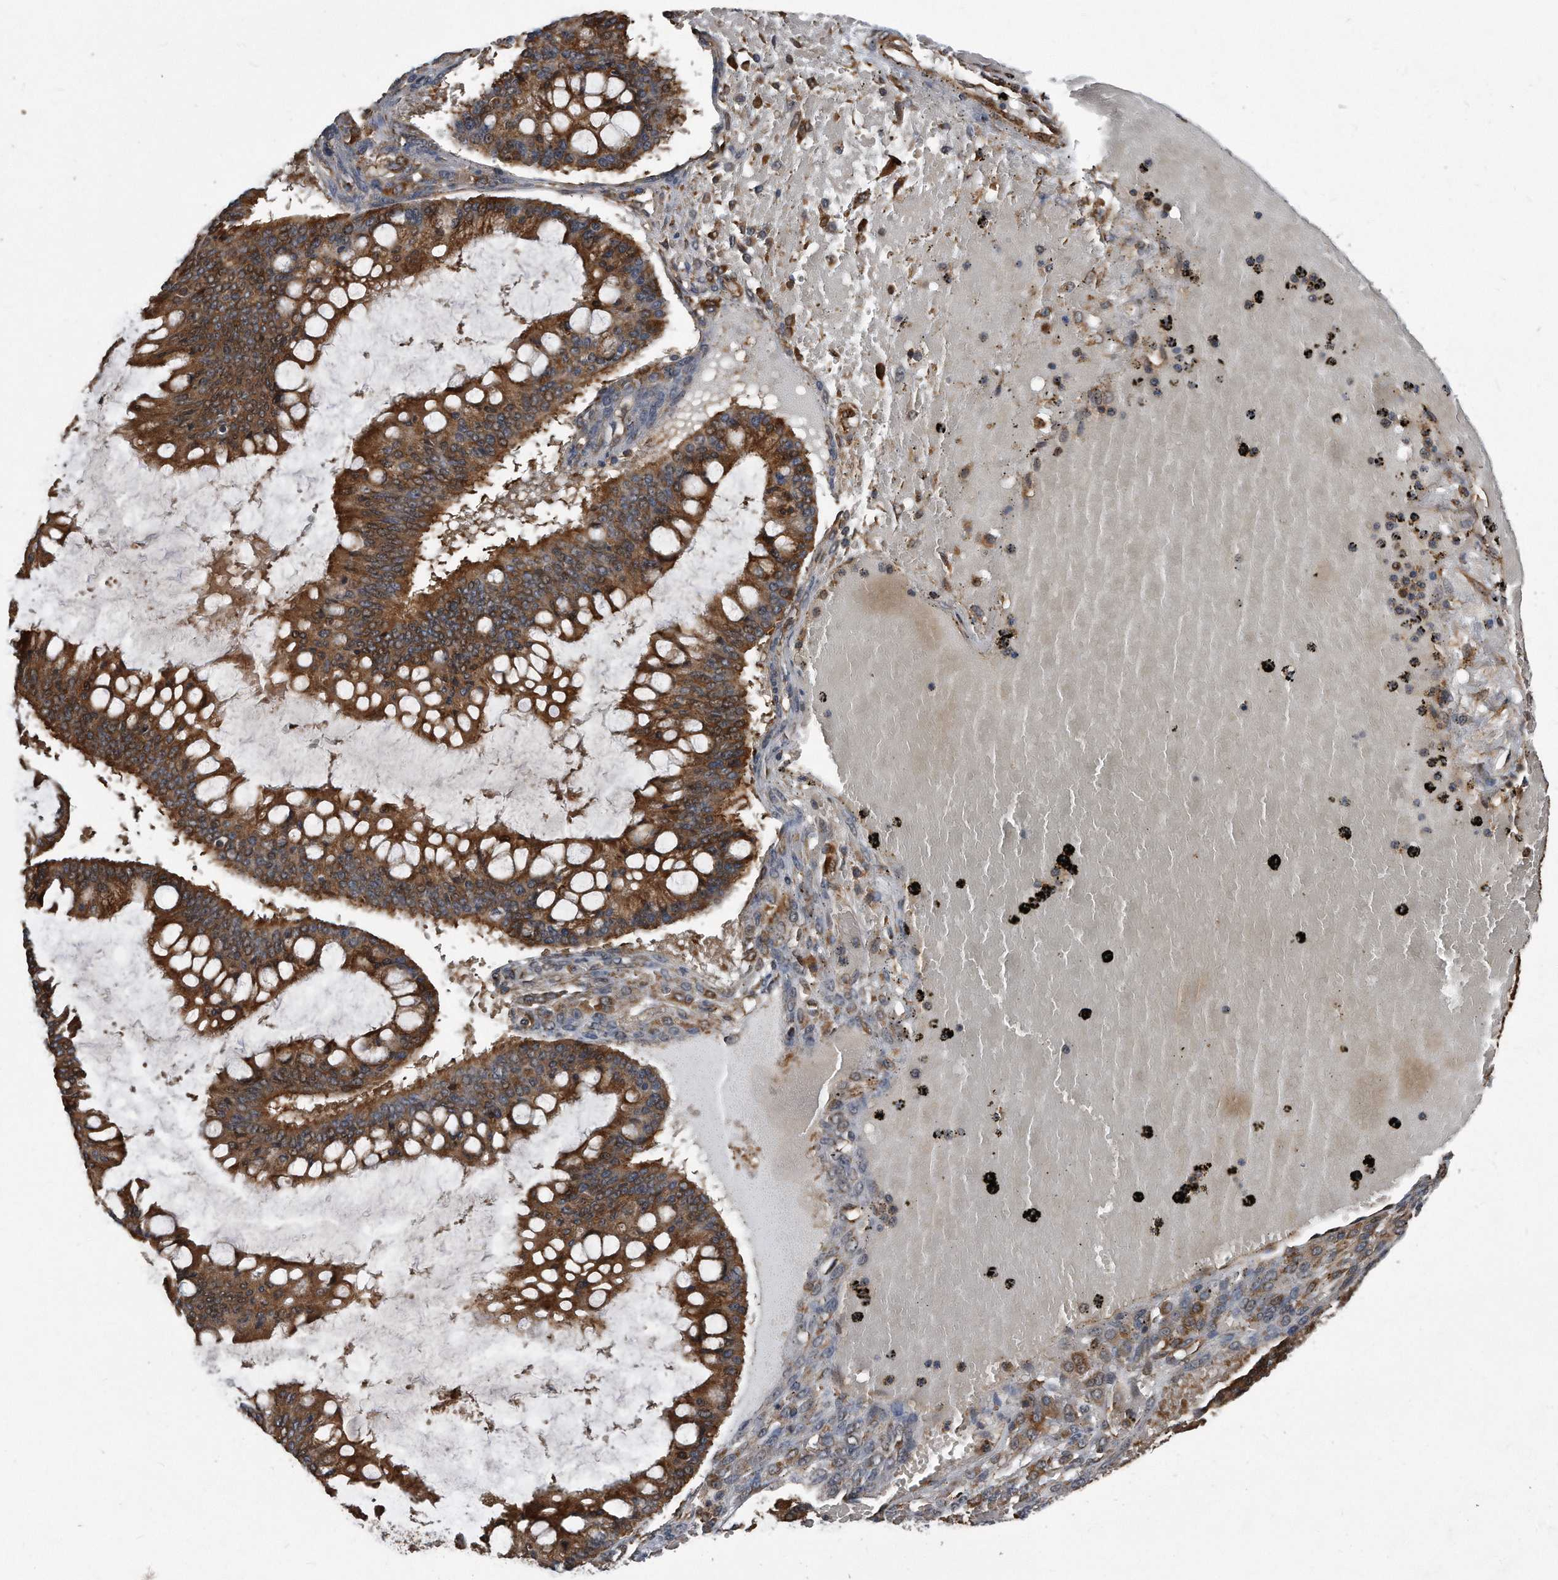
{"staining": {"intensity": "strong", "quantity": ">75%", "location": "cytoplasmic/membranous"}, "tissue": "ovarian cancer", "cell_type": "Tumor cells", "image_type": "cancer", "snomed": [{"axis": "morphology", "description": "Cystadenocarcinoma, mucinous, NOS"}, {"axis": "topography", "description": "Ovary"}], "caption": "DAB immunohistochemical staining of ovarian cancer displays strong cytoplasmic/membranous protein staining in about >75% of tumor cells.", "gene": "FAM136A", "patient": {"sex": "female", "age": 73}}